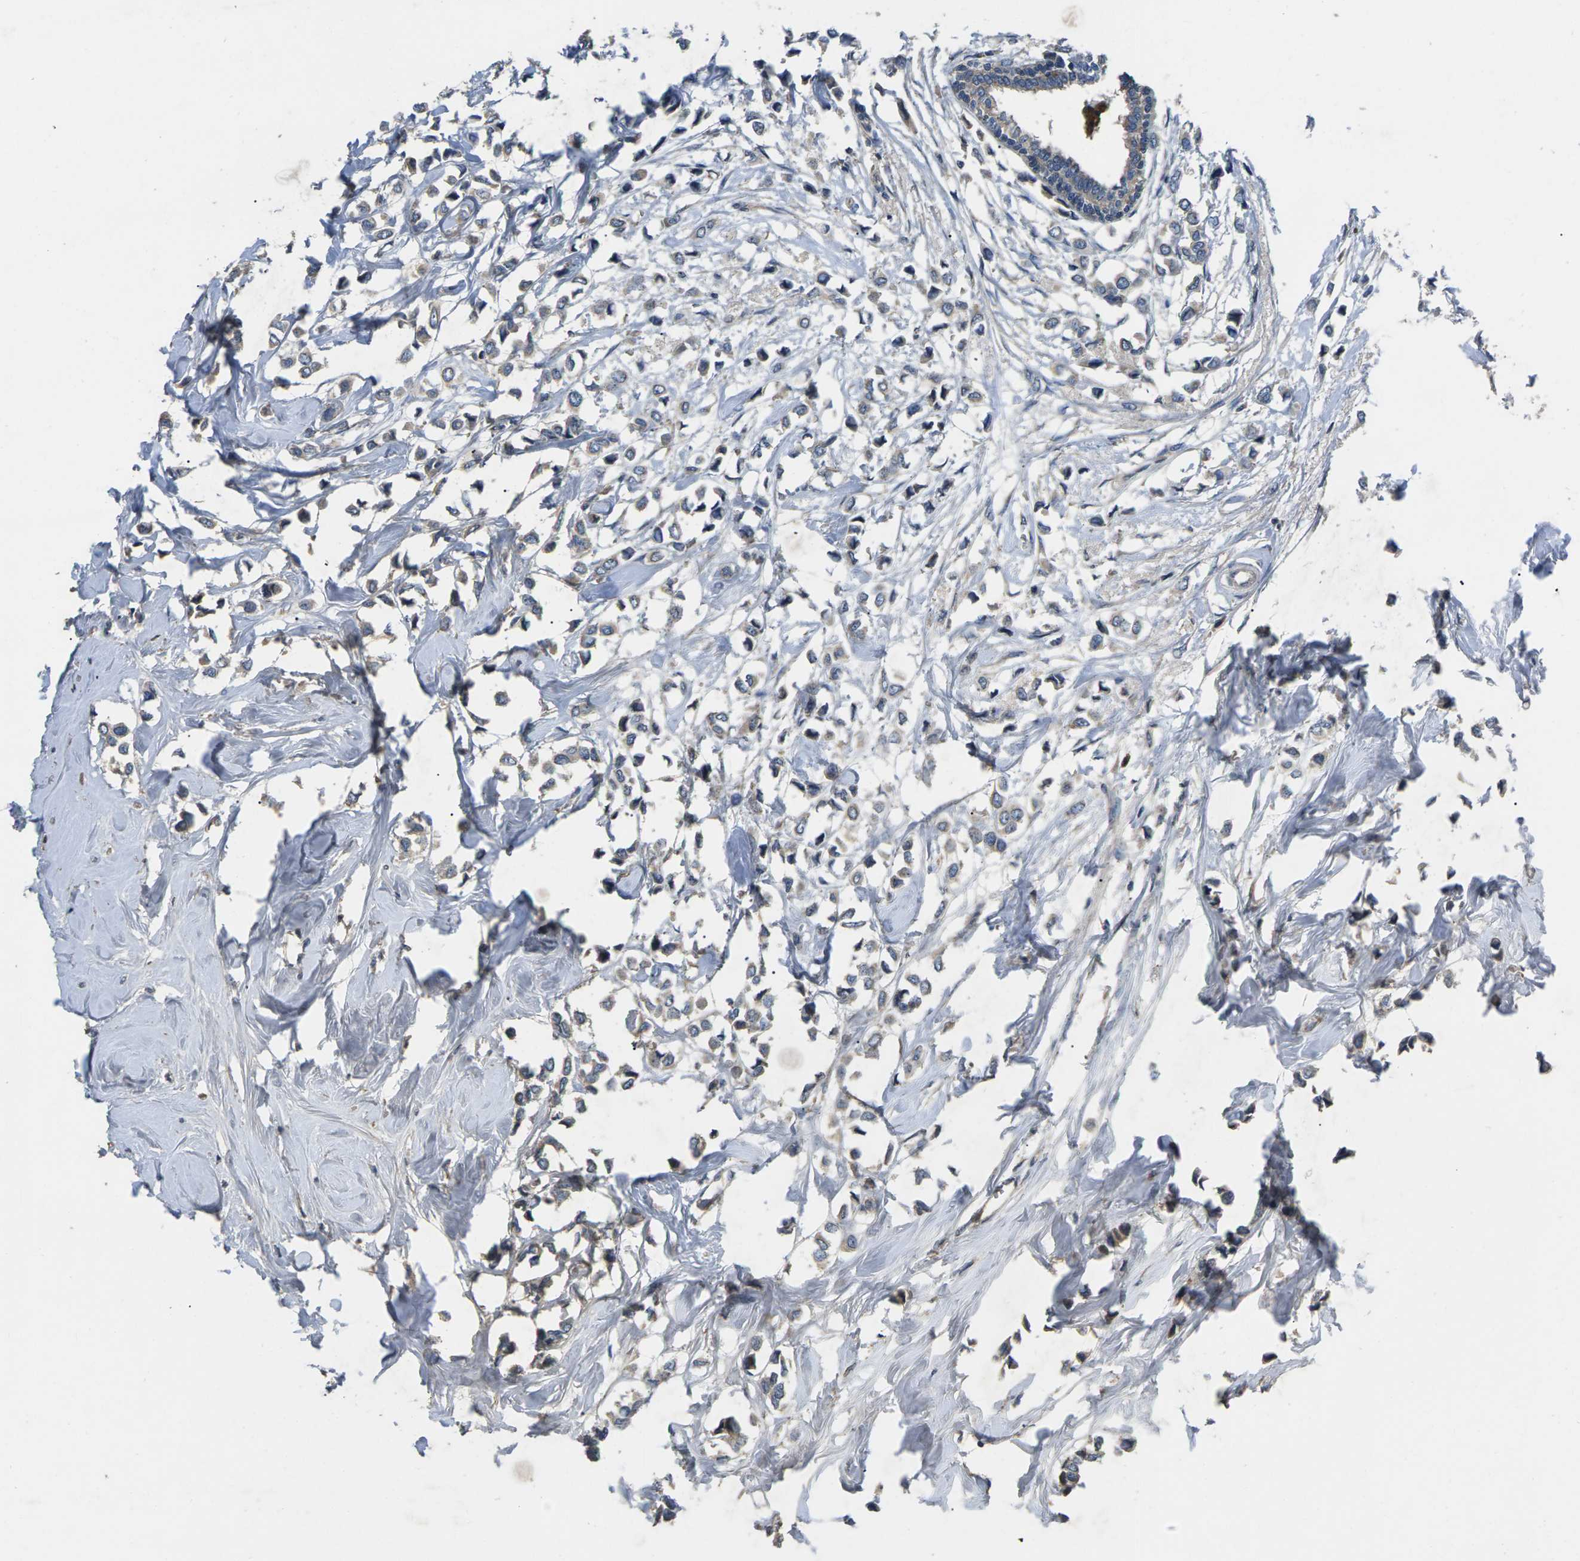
{"staining": {"intensity": "weak", "quantity": "<25%", "location": "cytoplasmic/membranous"}, "tissue": "breast cancer", "cell_type": "Tumor cells", "image_type": "cancer", "snomed": [{"axis": "morphology", "description": "Lobular carcinoma"}, {"axis": "topography", "description": "Breast"}], "caption": "Immunohistochemistry (IHC) image of breast cancer (lobular carcinoma) stained for a protein (brown), which displays no staining in tumor cells. (Brightfield microscopy of DAB (3,3'-diaminobenzidine) immunohistochemistry (IHC) at high magnification).", "gene": "B4GAT1", "patient": {"sex": "female", "age": 51}}